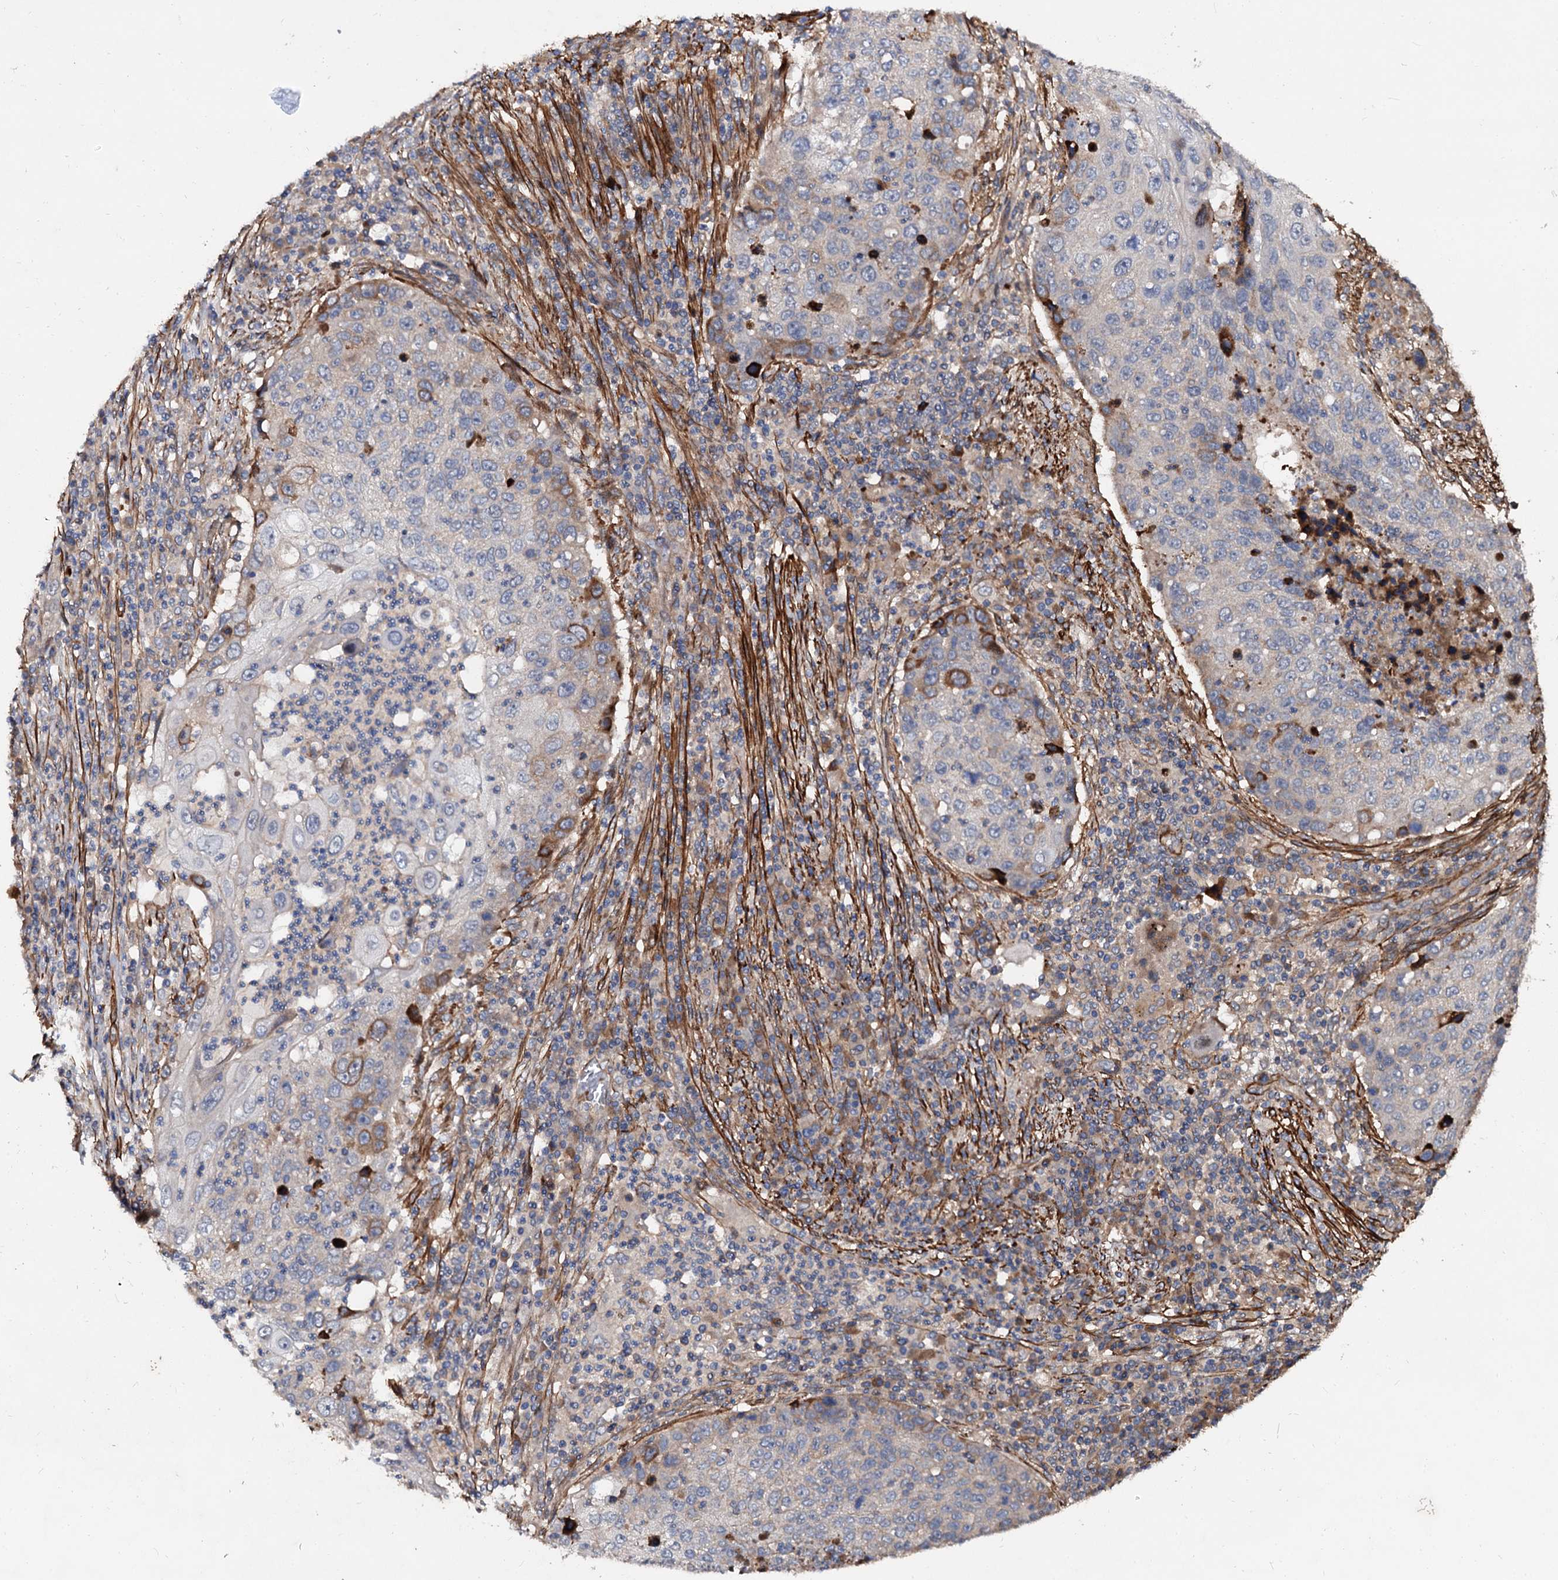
{"staining": {"intensity": "moderate", "quantity": "<25%", "location": "cytoplasmic/membranous"}, "tissue": "lung cancer", "cell_type": "Tumor cells", "image_type": "cancer", "snomed": [{"axis": "morphology", "description": "Squamous cell carcinoma, NOS"}, {"axis": "topography", "description": "Lung"}], "caption": "DAB immunohistochemical staining of lung cancer (squamous cell carcinoma) reveals moderate cytoplasmic/membranous protein staining in approximately <25% of tumor cells.", "gene": "ISM2", "patient": {"sex": "female", "age": 63}}